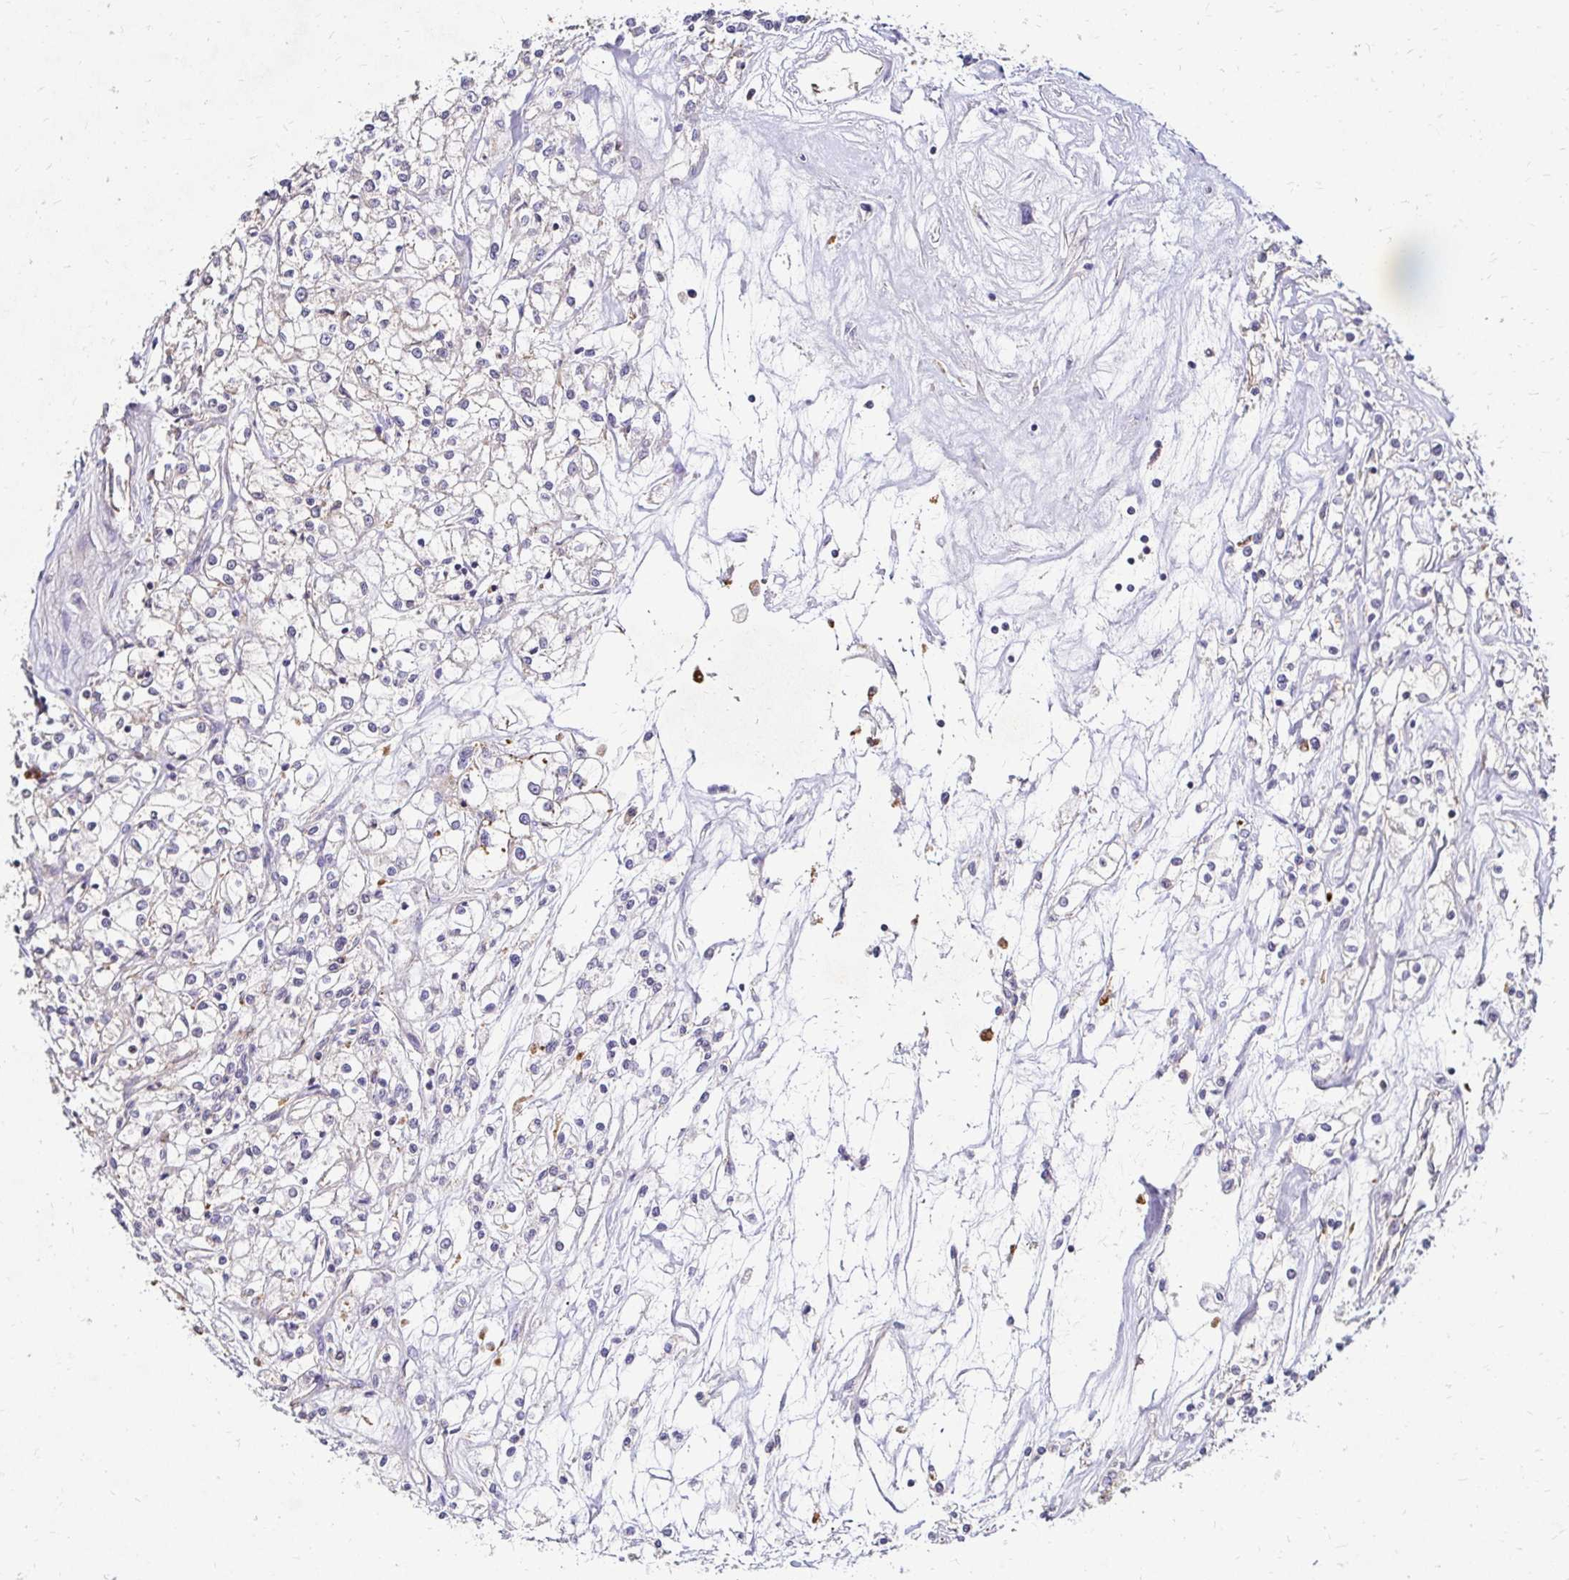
{"staining": {"intensity": "negative", "quantity": "none", "location": "none"}, "tissue": "renal cancer", "cell_type": "Tumor cells", "image_type": "cancer", "snomed": [{"axis": "morphology", "description": "Adenocarcinoma, NOS"}, {"axis": "topography", "description": "Kidney"}], "caption": "High power microscopy histopathology image of an immunohistochemistry photomicrograph of adenocarcinoma (renal), revealing no significant positivity in tumor cells. Nuclei are stained in blue.", "gene": "IDUA", "patient": {"sex": "female", "age": 59}}